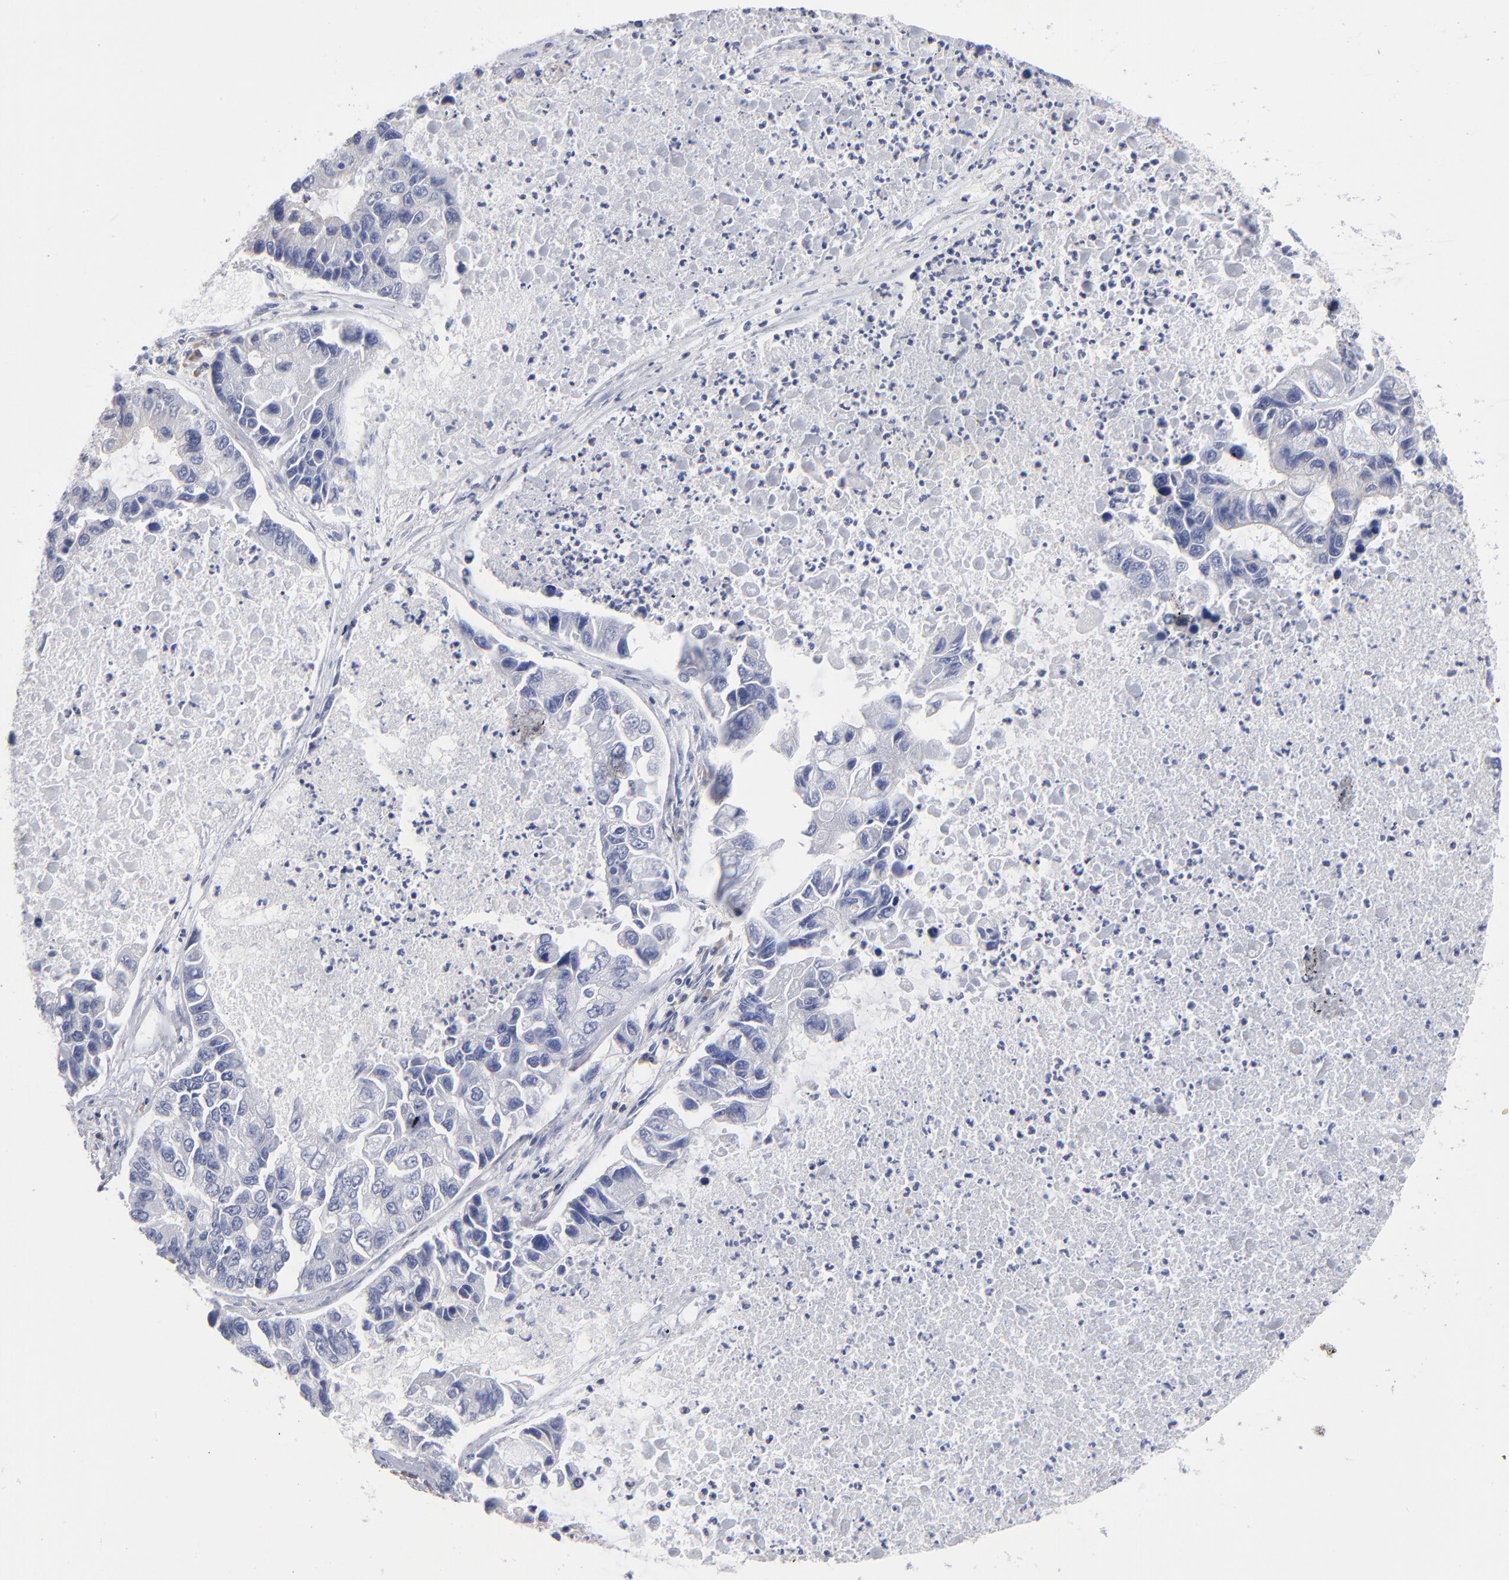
{"staining": {"intensity": "negative", "quantity": "none", "location": "none"}, "tissue": "lung cancer", "cell_type": "Tumor cells", "image_type": "cancer", "snomed": [{"axis": "morphology", "description": "Adenocarcinoma, NOS"}, {"axis": "topography", "description": "Lung"}], "caption": "IHC of lung adenocarcinoma shows no positivity in tumor cells.", "gene": "LAT2", "patient": {"sex": "female", "age": 51}}